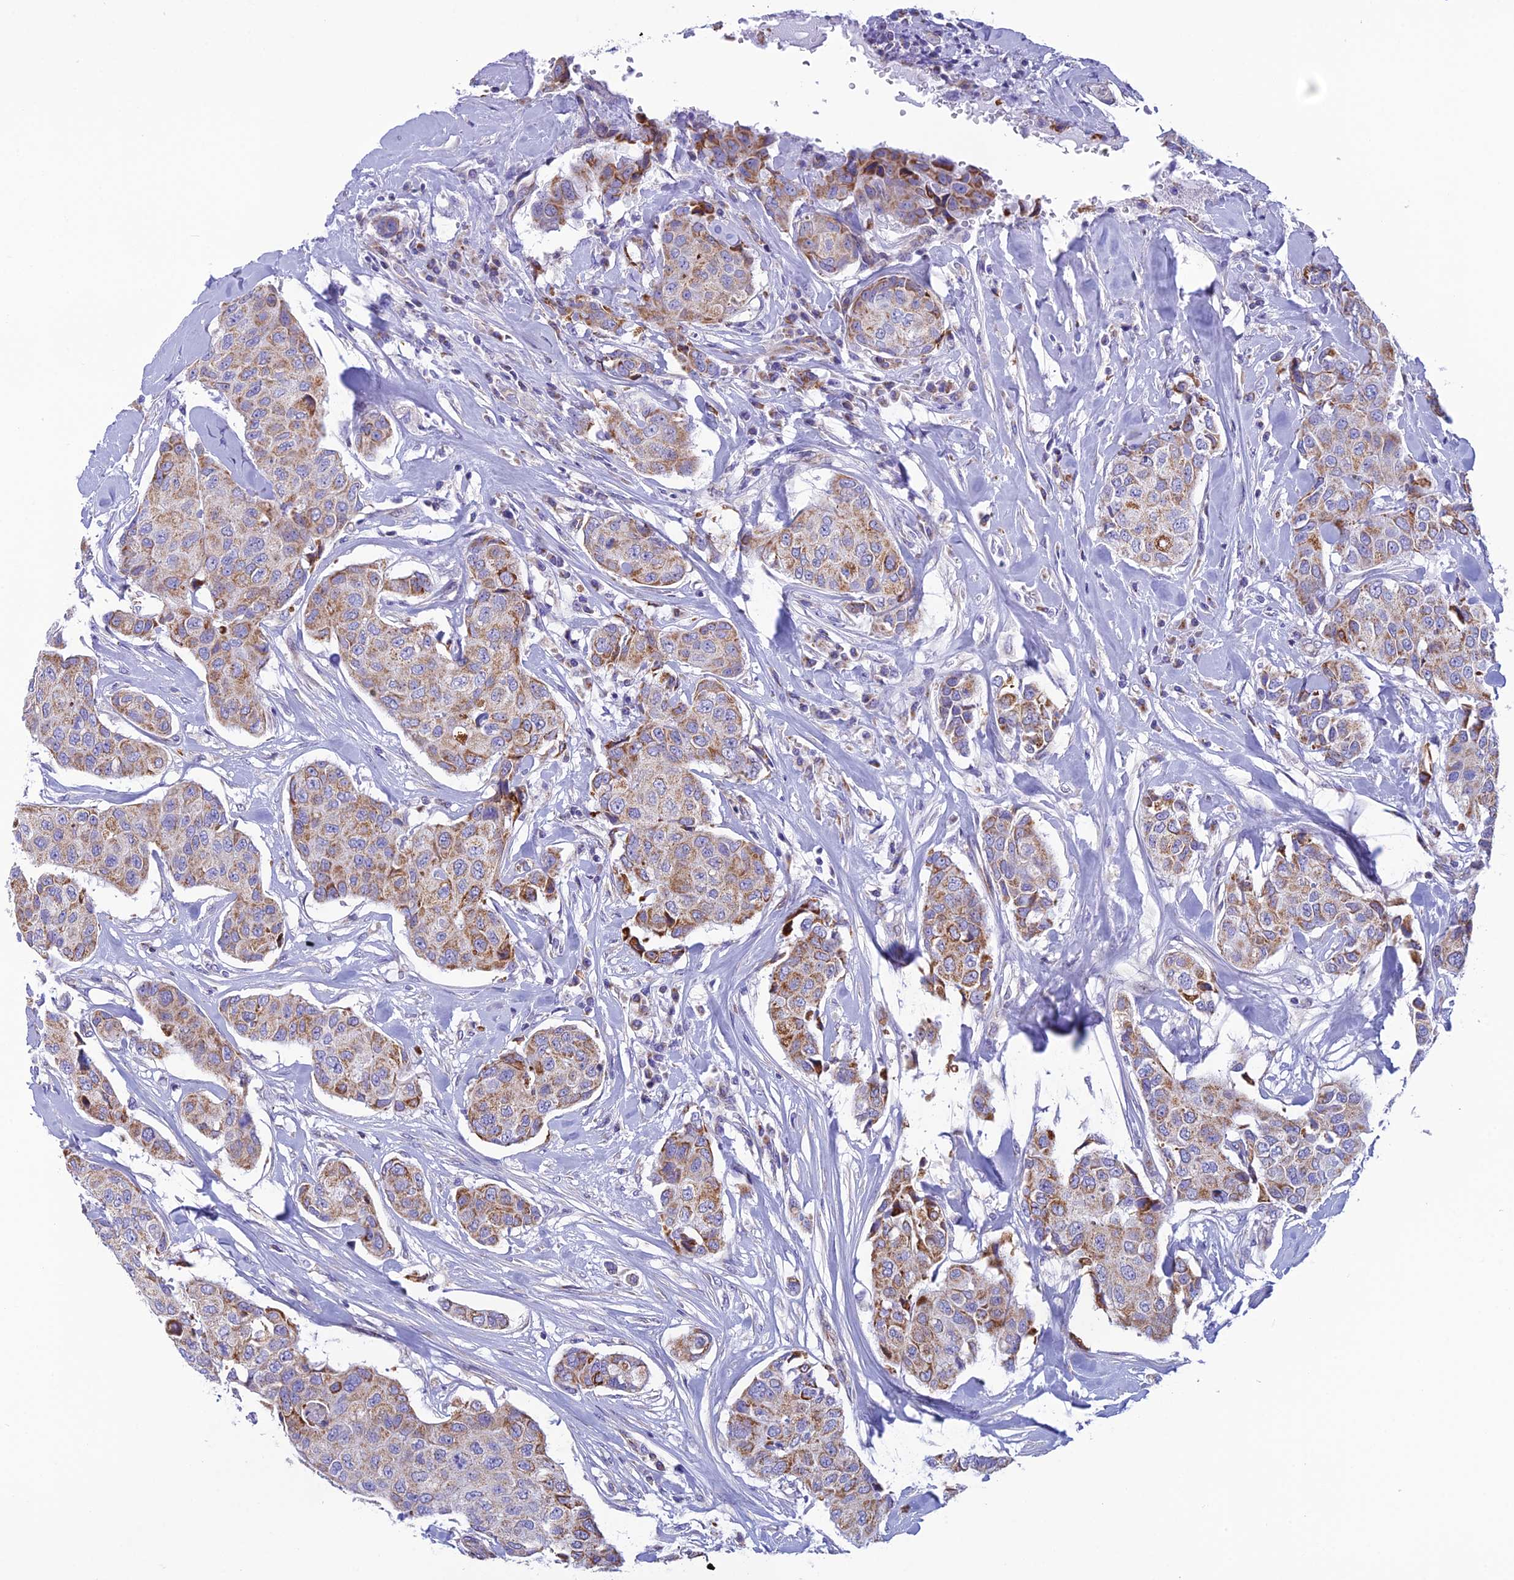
{"staining": {"intensity": "moderate", "quantity": ">75%", "location": "cytoplasmic/membranous"}, "tissue": "breast cancer", "cell_type": "Tumor cells", "image_type": "cancer", "snomed": [{"axis": "morphology", "description": "Duct carcinoma"}, {"axis": "topography", "description": "Breast"}], "caption": "Brown immunohistochemical staining in human breast cancer displays moderate cytoplasmic/membranous staining in about >75% of tumor cells.", "gene": "POMGNT1", "patient": {"sex": "female", "age": 80}}